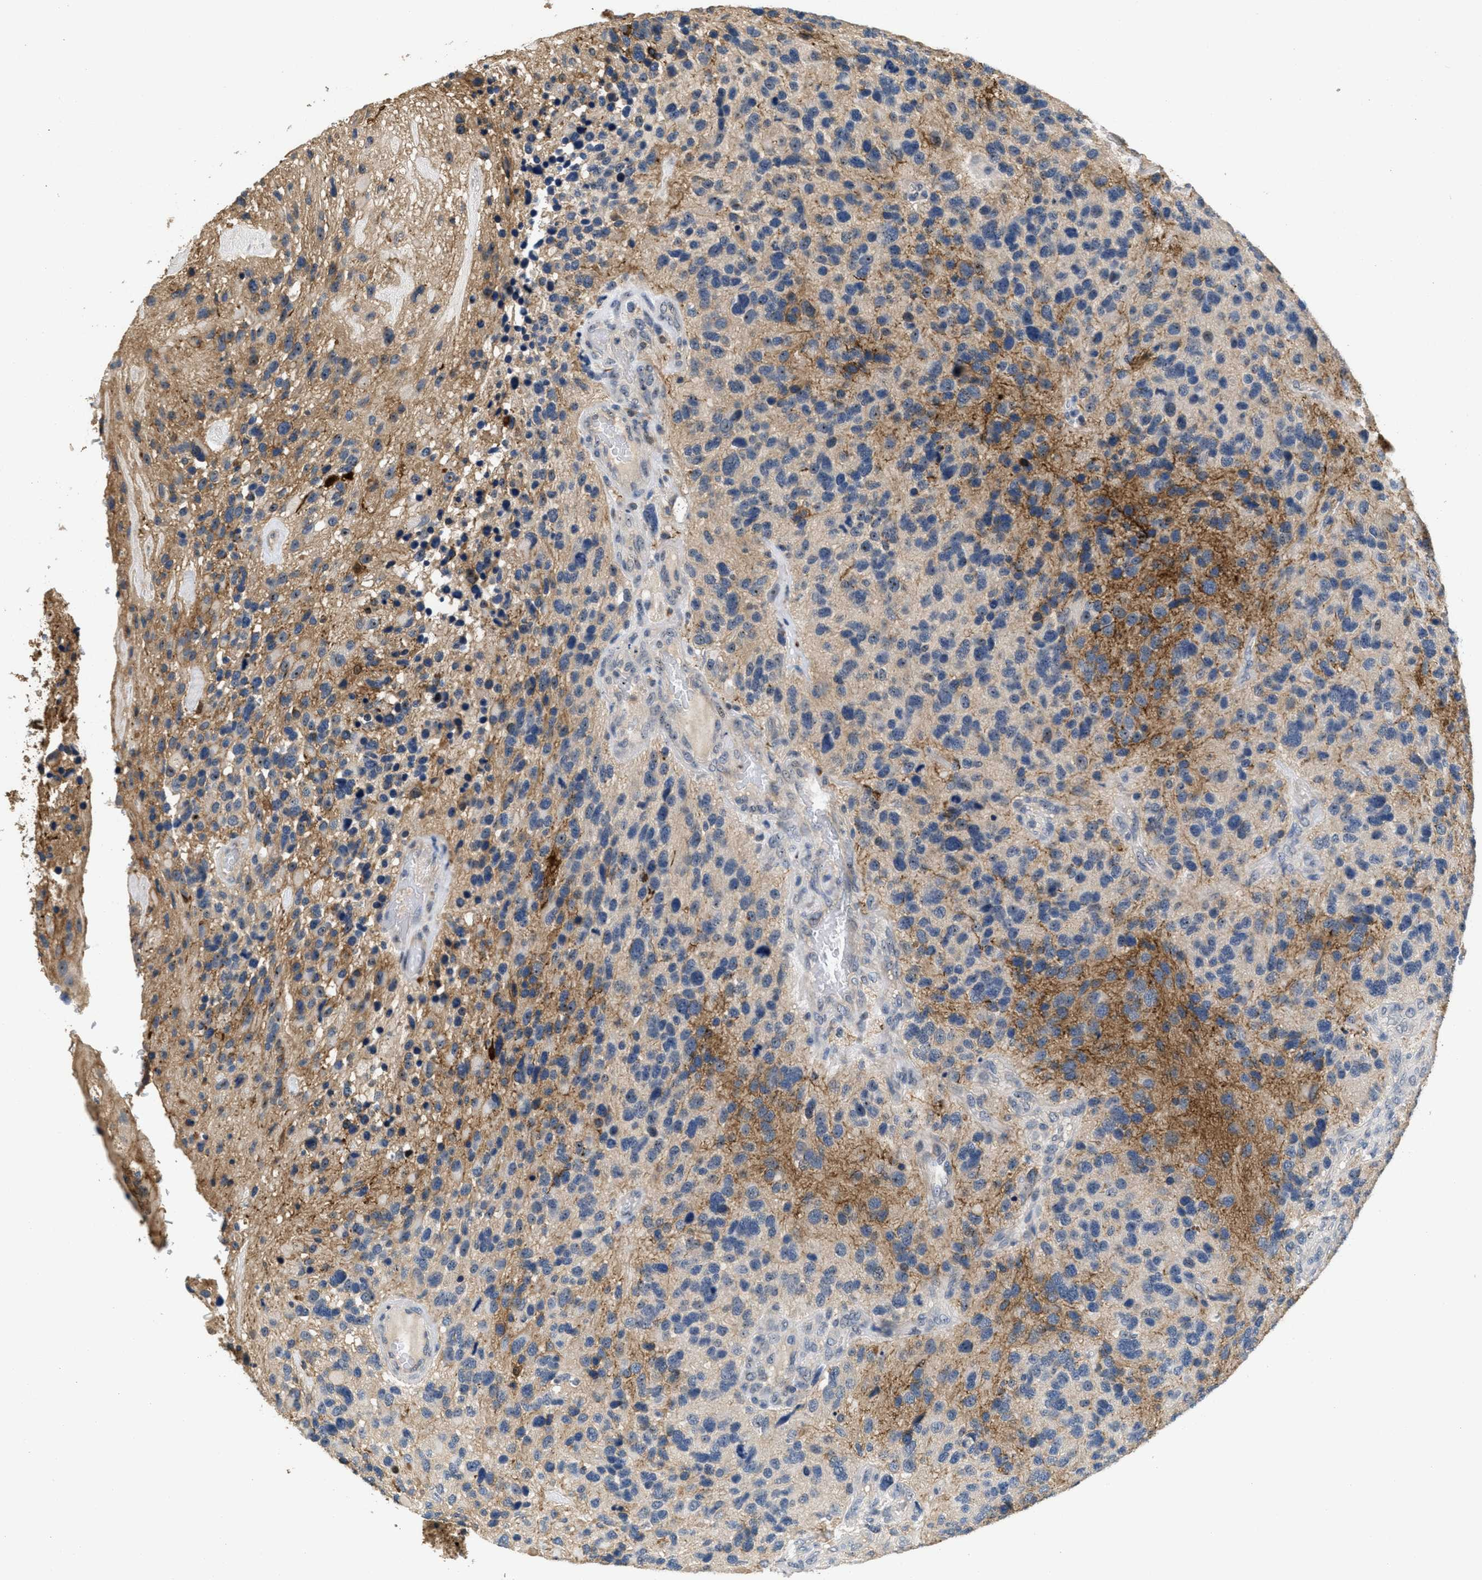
{"staining": {"intensity": "weak", "quantity": "<25%", "location": "cytoplasmic/membranous"}, "tissue": "glioma", "cell_type": "Tumor cells", "image_type": "cancer", "snomed": [{"axis": "morphology", "description": "Glioma, malignant, High grade"}, {"axis": "topography", "description": "Brain"}], "caption": "Immunohistochemistry (IHC) photomicrograph of neoplastic tissue: human glioma stained with DAB (3,3'-diaminobenzidine) exhibits no significant protein expression in tumor cells.", "gene": "OSMR", "patient": {"sex": "female", "age": 58}}